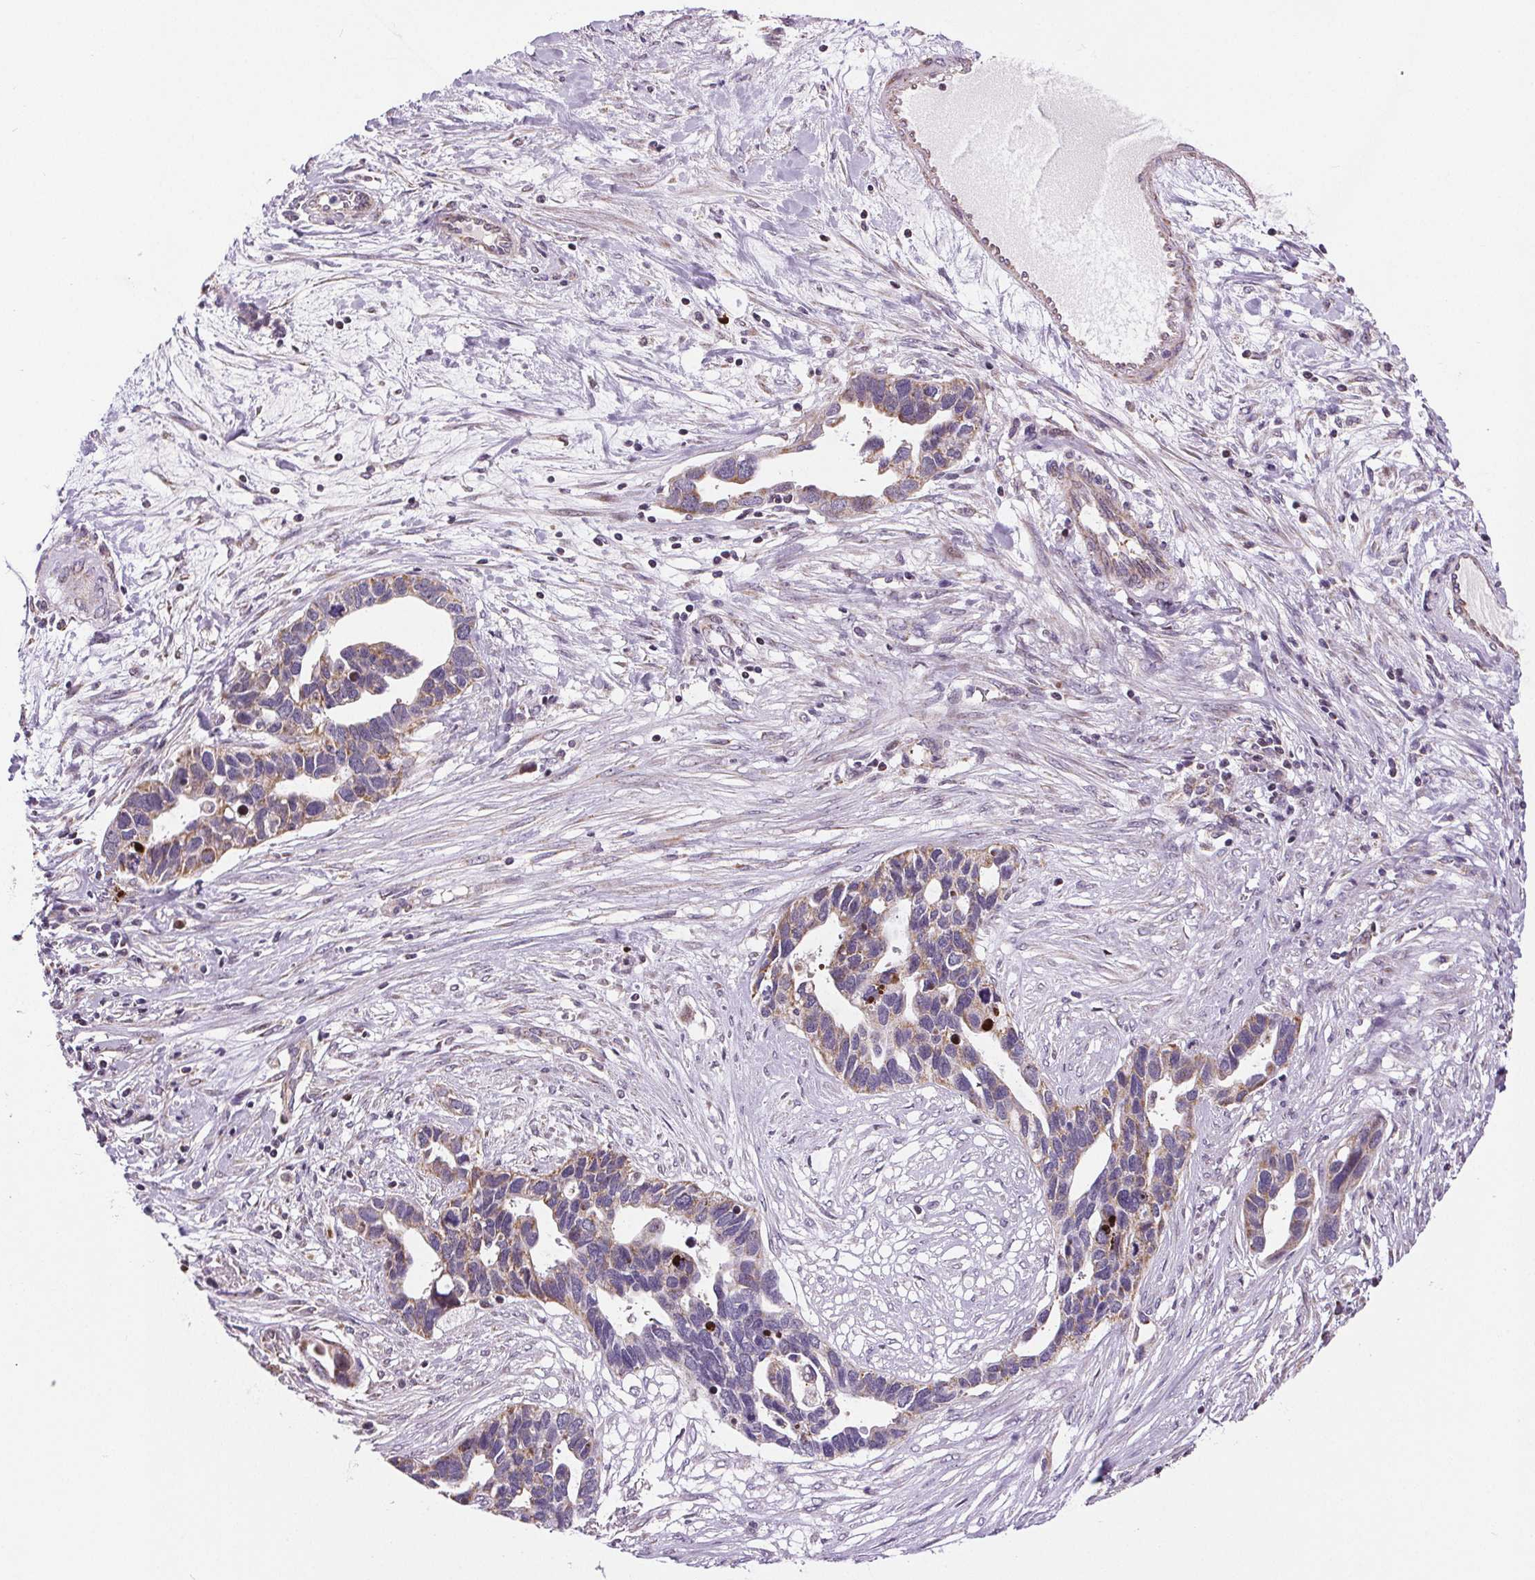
{"staining": {"intensity": "moderate", "quantity": ">75%", "location": "cytoplasmic/membranous"}, "tissue": "ovarian cancer", "cell_type": "Tumor cells", "image_type": "cancer", "snomed": [{"axis": "morphology", "description": "Cystadenocarcinoma, serous, NOS"}, {"axis": "topography", "description": "Ovary"}], "caption": "A micrograph of human serous cystadenocarcinoma (ovarian) stained for a protein displays moderate cytoplasmic/membranous brown staining in tumor cells.", "gene": "SUCLA2", "patient": {"sex": "female", "age": 54}}